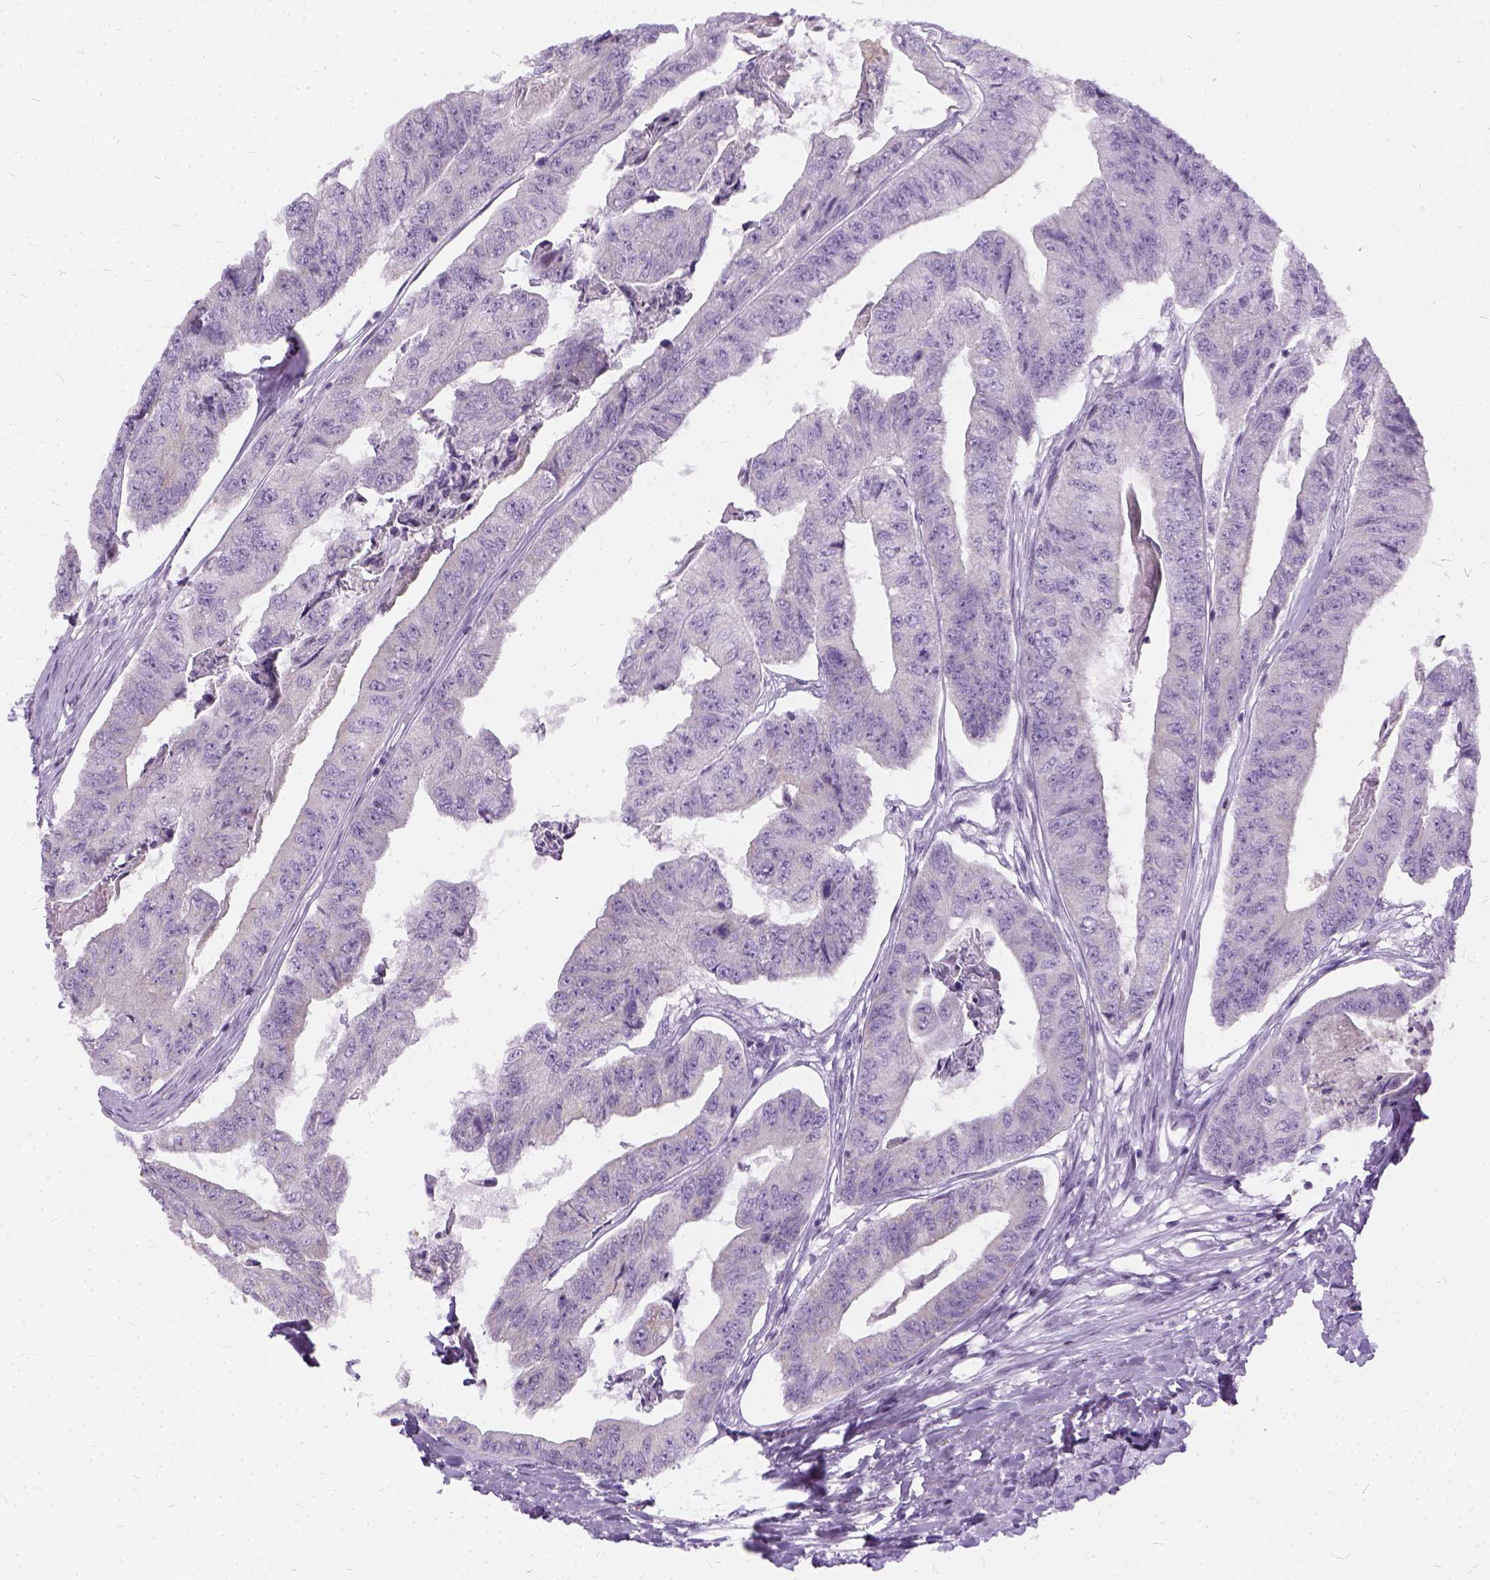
{"staining": {"intensity": "negative", "quantity": "none", "location": "none"}, "tissue": "colorectal cancer", "cell_type": "Tumor cells", "image_type": "cancer", "snomed": [{"axis": "morphology", "description": "Adenocarcinoma, NOS"}, {"axis": "topography", "description": "Colon"}], "caption": "The immunohistochemistry photomicrograph has no significant positivity in tumor cells of adenocarcinoma (colorectal) tissue.", "gene": "FDX1", "patient": {"sex": "female", "age": 67}}